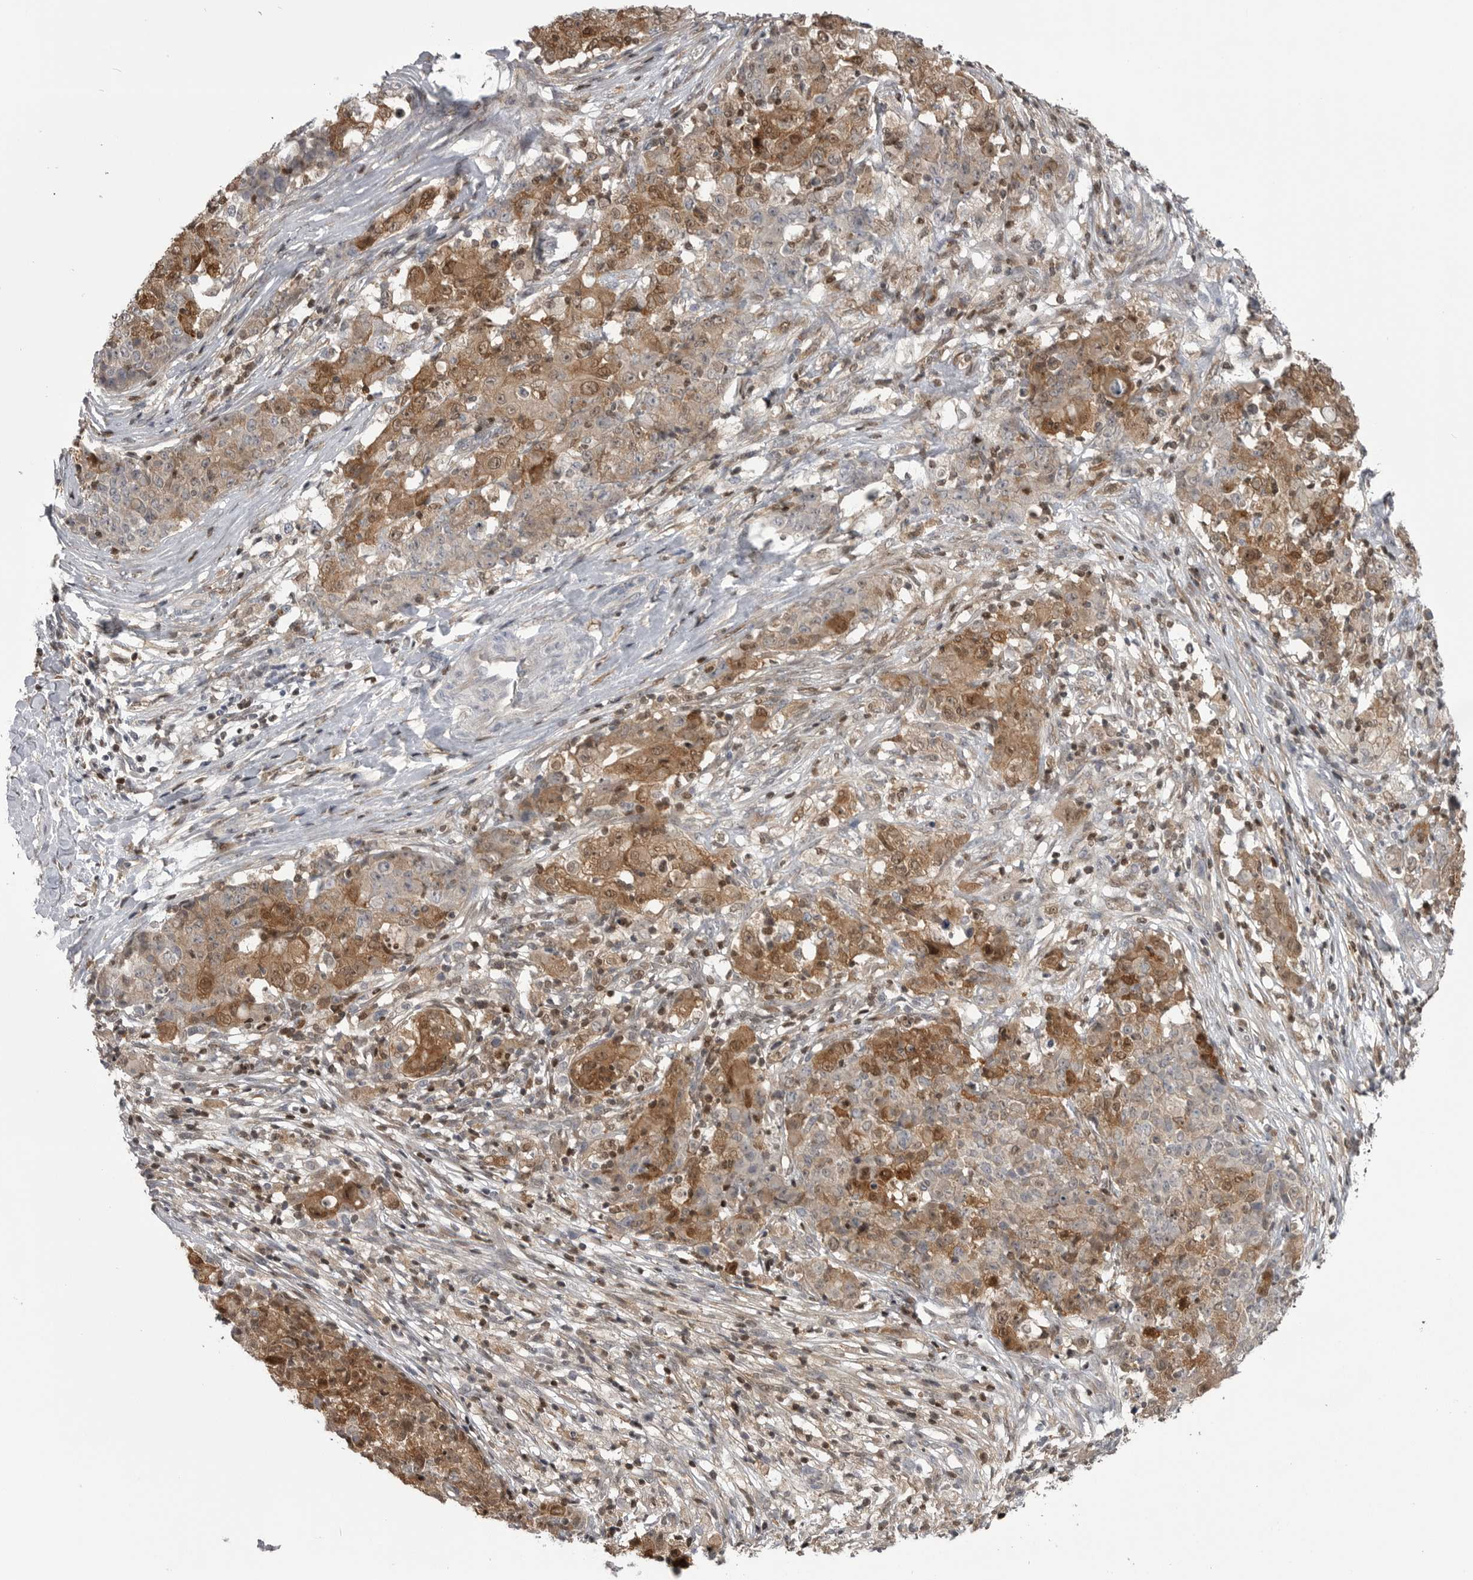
{"staining": {"intensity": "moderate", "quantity": ">75%", "location": "cytoplasmic/membranous,nuclear"}, "tissue": "ovarian cancer", "cell_type": "Tumor cells", "image_type": "cancer", "snomed": [{"axis": "morphology", "description": "Carcinoma, endometroid"}, {"axis": "topography", "description": "Ovary"}], "caption": "IHC micrograph of ovarian cancer (endometroid carcinoma) stained for a protein (brown), which exhibits medium levels of moderate cytoplasmic/membranous and nuclear staining in approximately >75% of tumor cells.", "gene": "MAPK13", "patient": {"sex": "female", "age": 42}}